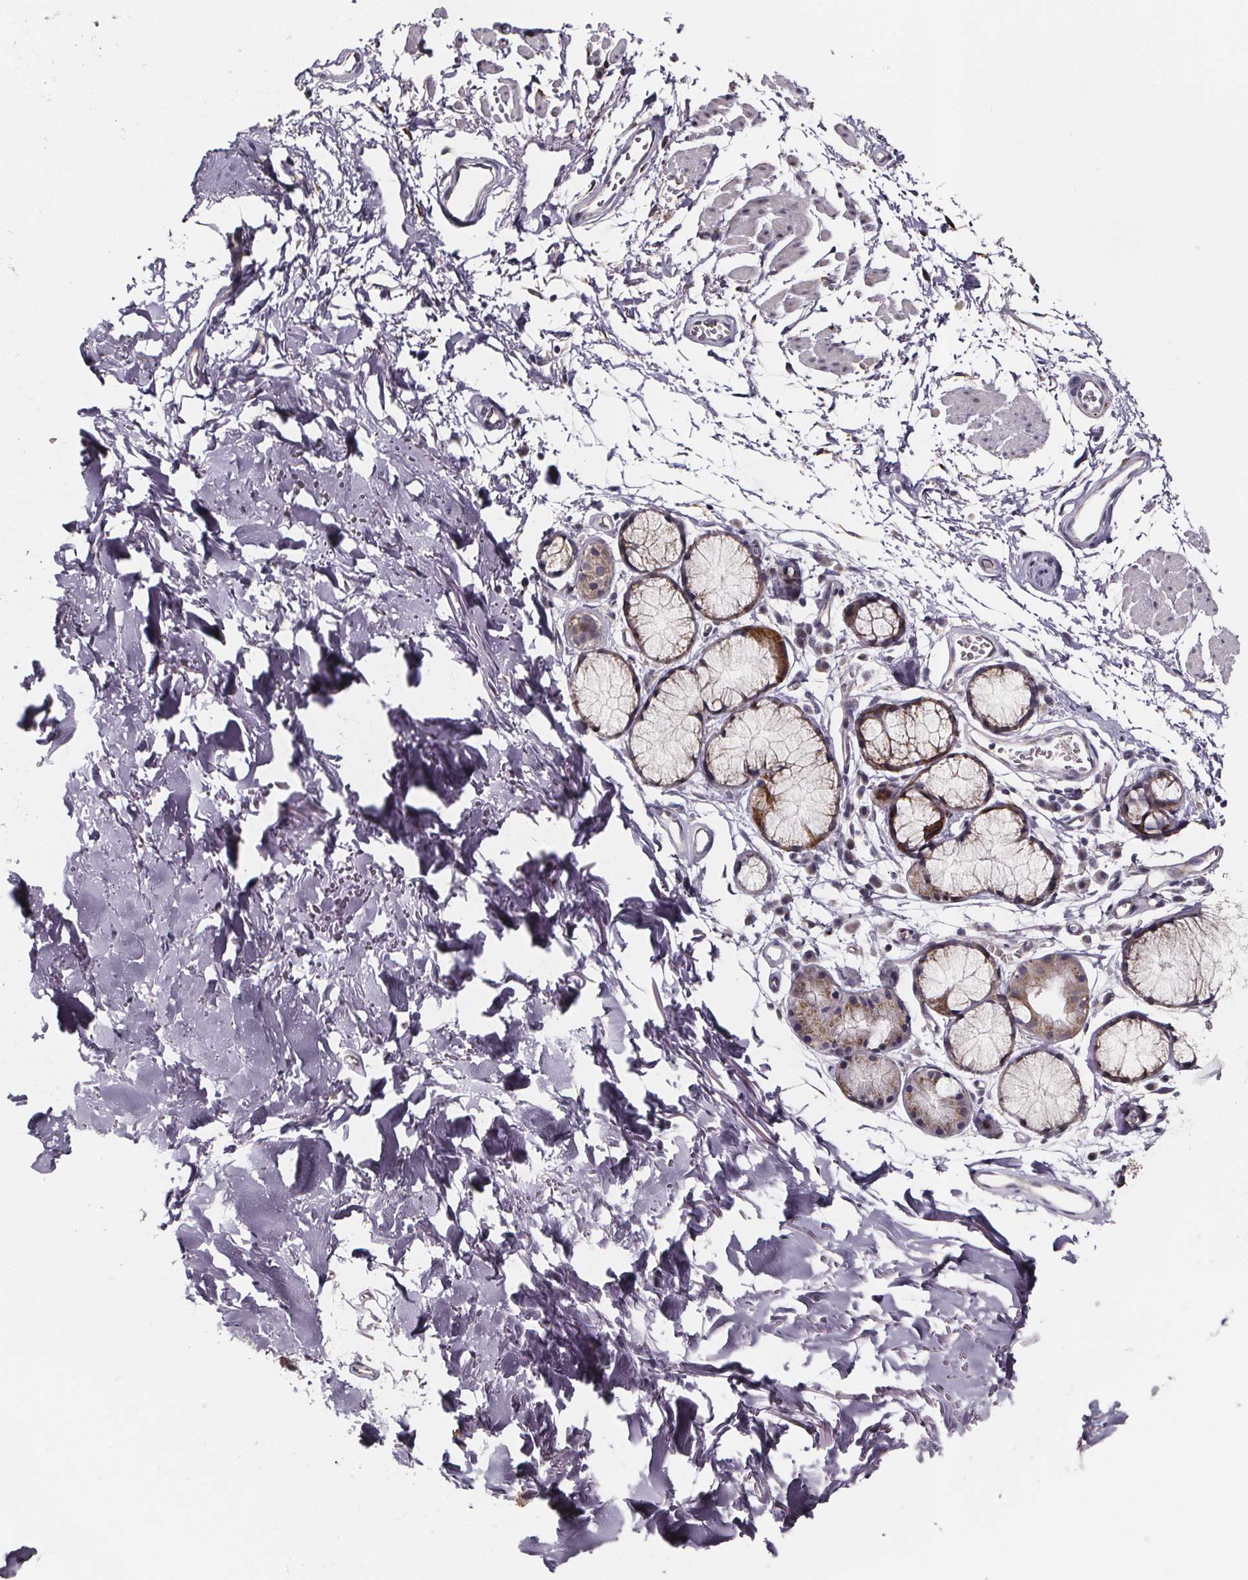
{"staining": {"intensity": "moderate", "quantity": "25%-75%", "location": "cytoplasmic/membranous"}, "tissue": "adipose tissue", "cell_type": "Adipocytes", "image_type": "normal", "snomed": [{"axis": "morphology", "description": "Normal tissue, NOS"}, {"axis": "topography", "description": "Cartilage tissue"}, {"axis": "topography", "description": "Bronchus"}], "caption": "Protein expression analysis of normal adipose tissue displays moderate cytoplasmic/membranous positivity in approximately 25%-75% of adipocytes.", "gene": "NDST1", "patient": {"sex": "female", "age": 79}}